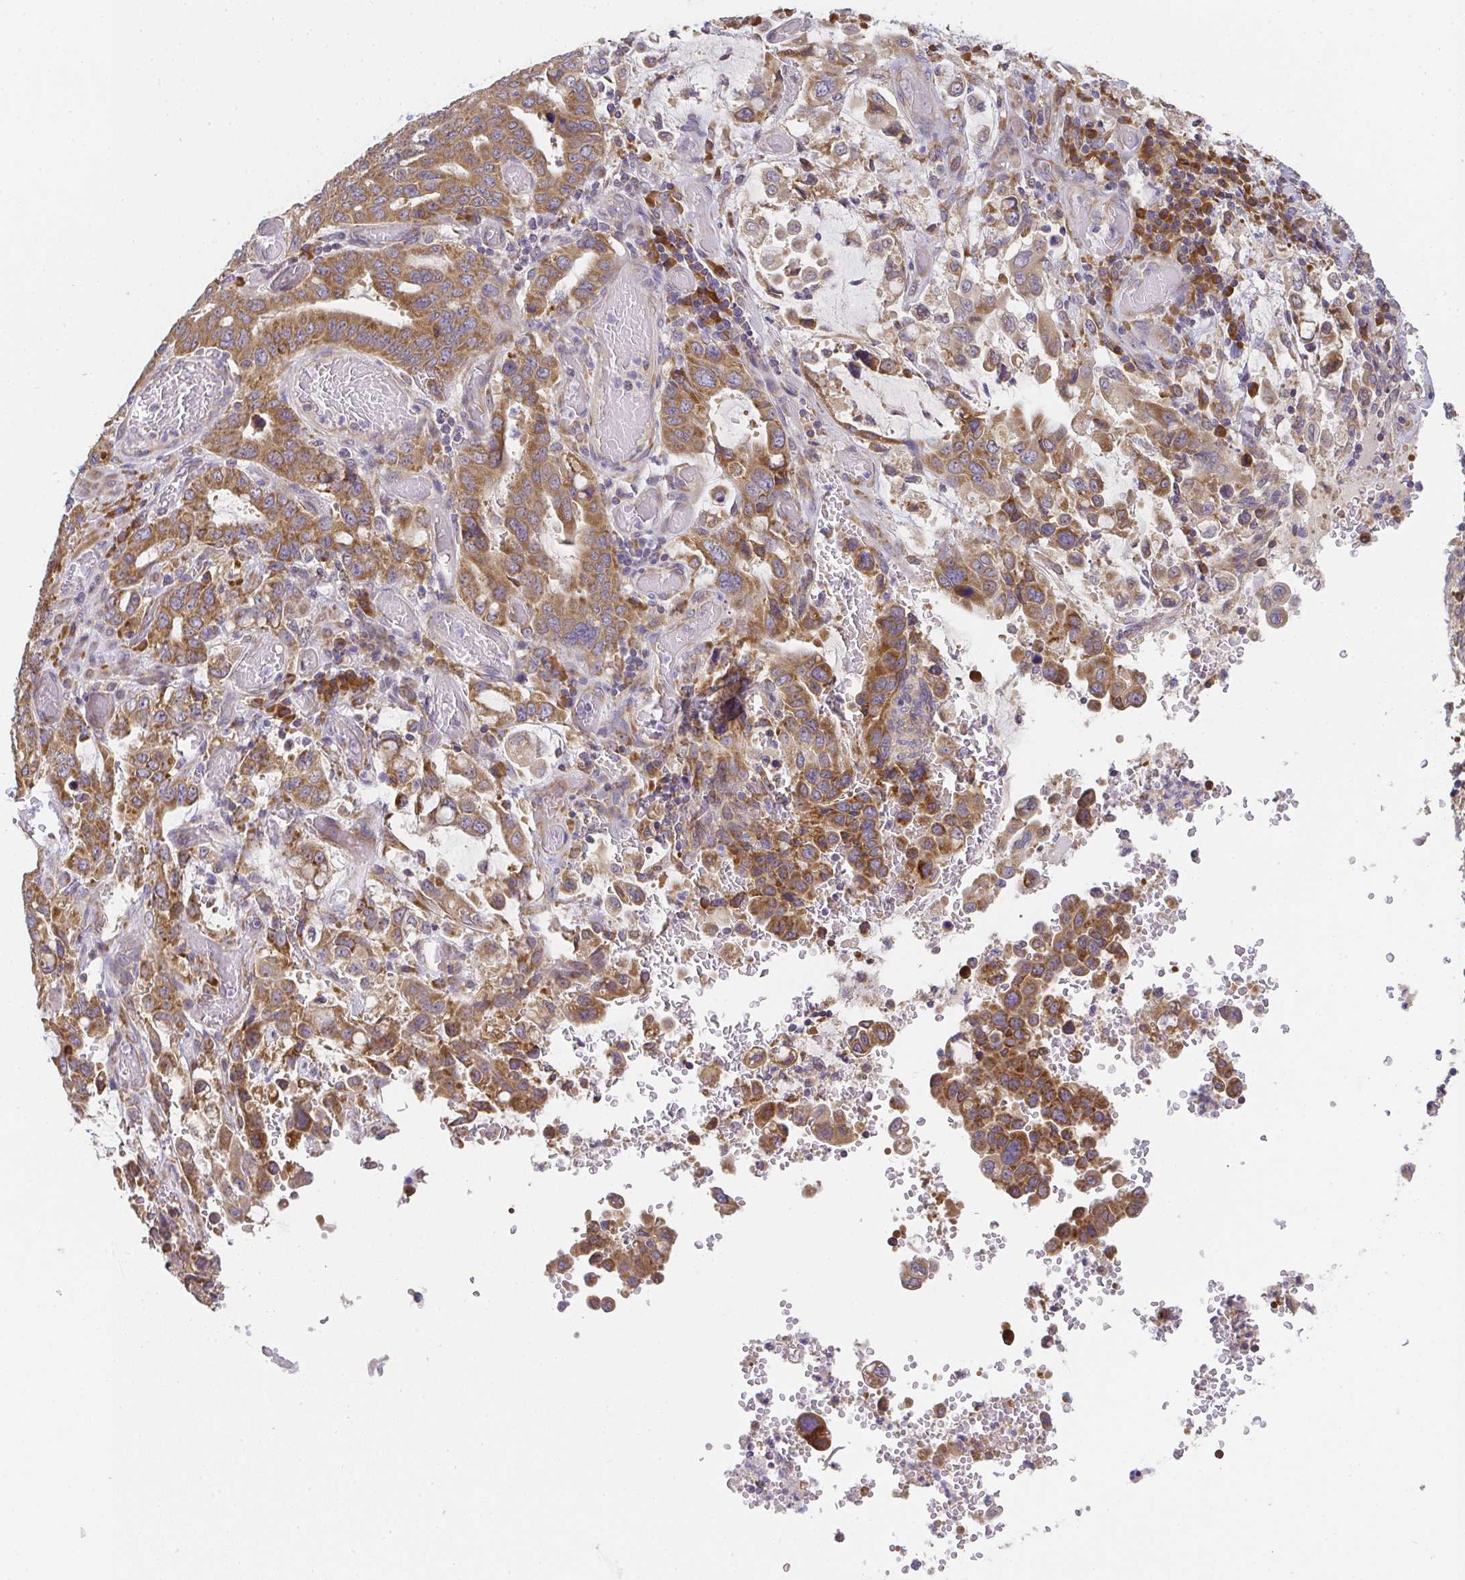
{"staining": {"intensity": "moderate", "quantity": ">75%", "location": "cytoplasmic/membranous"}, "tissue": "stomach cancer", "cell_type": "Tumor cells", "image_type": "cancer", "snomed": [{"axis": "morphology", "description": "Adenocarcinoma, NOS"}, {"axis": "topography", "description": "Stomach, upper"}, {"axis": "topography", "description": "Stomach"}], "caption": "Immunohistochemical staining of human stomach adenocarcinoma reveals moderate cytoplasmic/membranous protein positivity in approximately >75% of tumor cells.", "gene": "SLC35B3", "patient": {"sex": "male", "age": 62}}